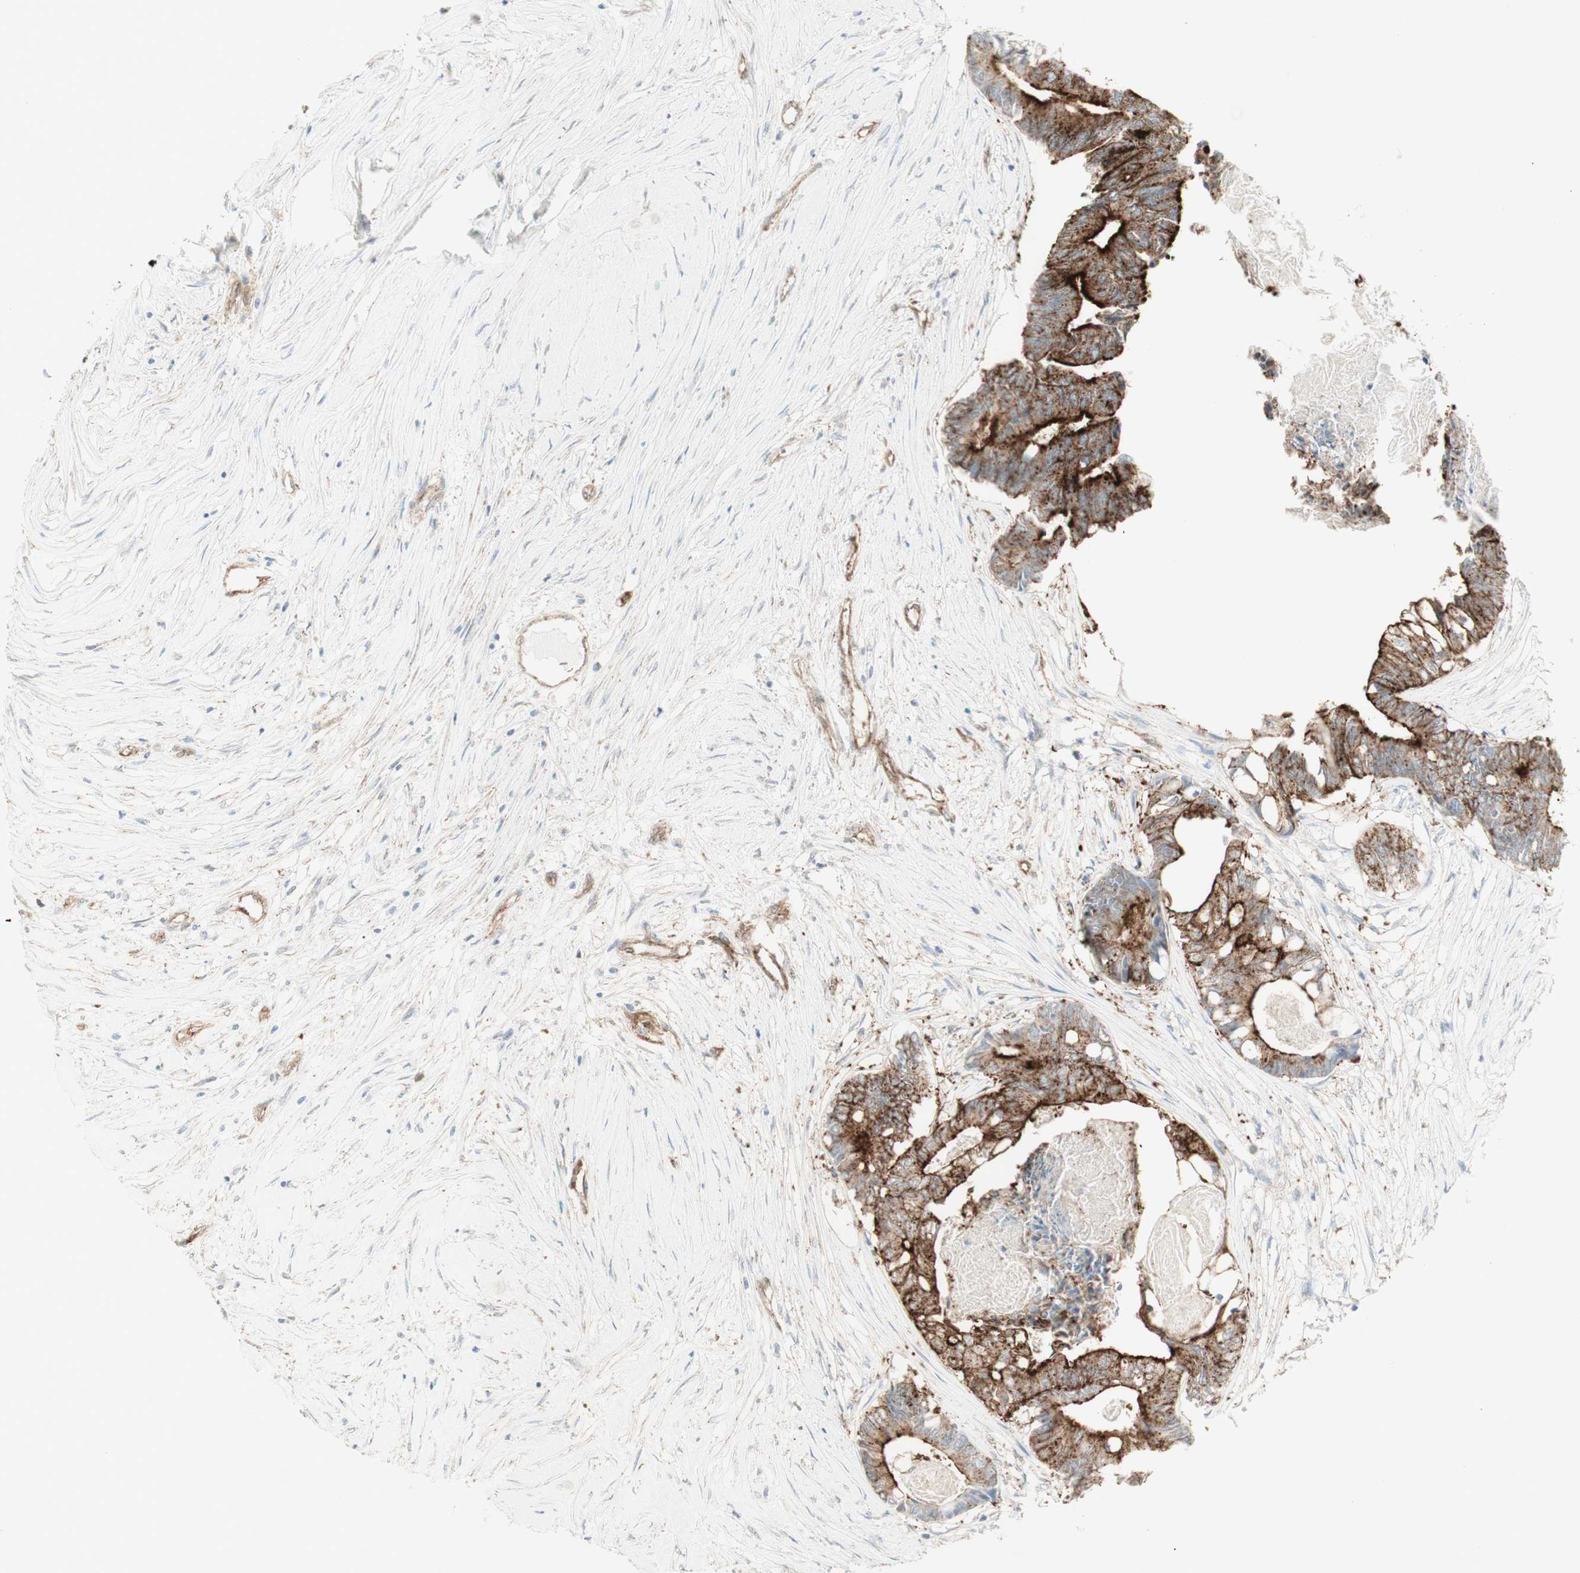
{"staining": {"intensity": "strong", "quantity": "25%-75%", "location": "cytoplasmic/membranous"}, "tissue": "colorectal cancer", "cell_type": "Tumor cells", "image_type": "cancer", "snomed": [{"axis": "morphology", "description": "Adenocarcinoma, NOS"}, {"axis": "topography", "description": "Rectum"}], "caption": "High-power microscopy captured an immunohistochemistry micrograph of colorectal cancer (adenocarcinoma), revealing strong cytoplasmic/membranous positivity in about 25%-75% of tumor cells.", "gene": "MYO6", "patient": {"sex": "male", "age": 63}}